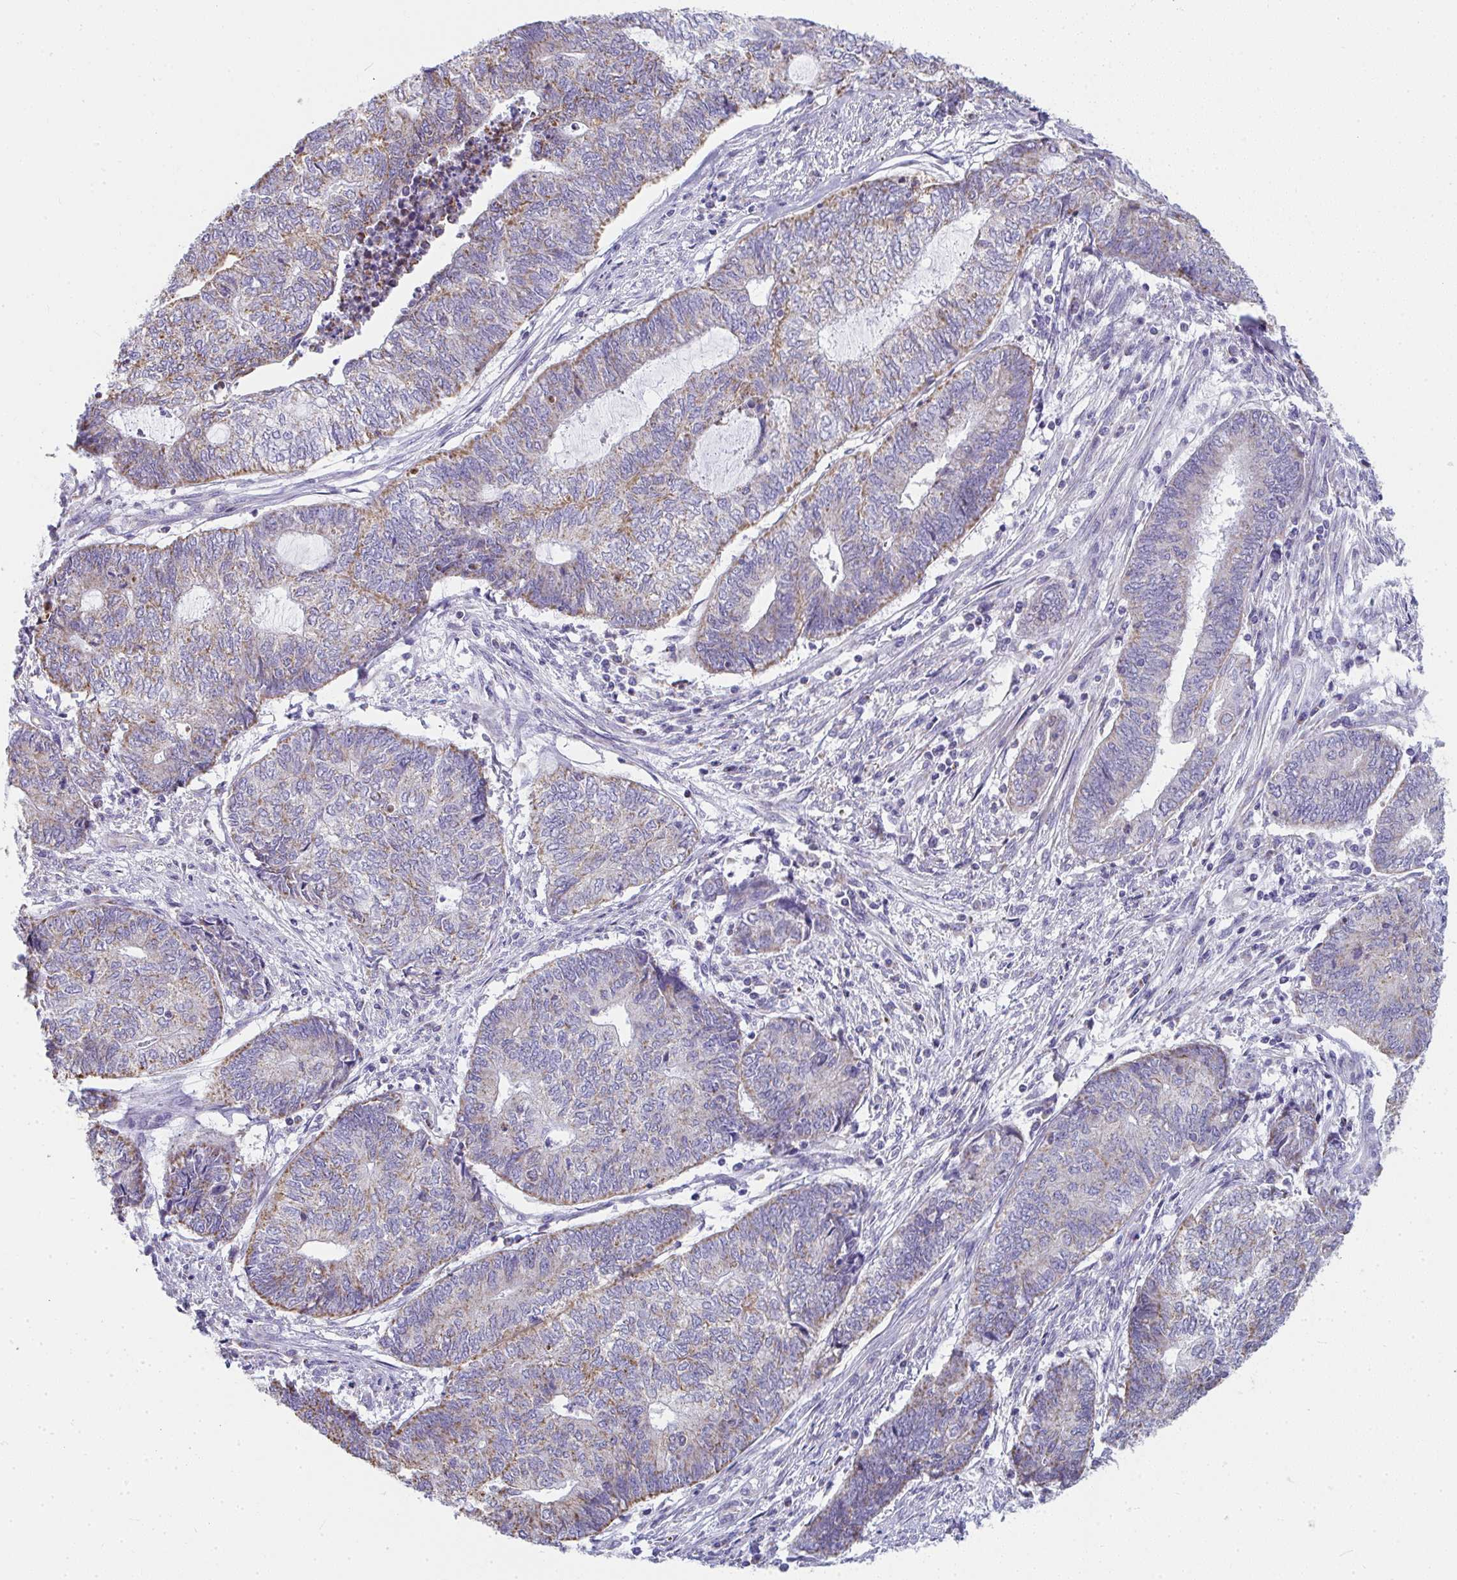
{"staining": {"intensity": "weak", "quantity": "25%-75%", "location": "cytoplasmic/membranous"}, "tissue": "endometrial cancer", "cell_type": "Tumor cells", "image_type": "cancer", "snomed": [{"axis": "morphology", "description": "Adenocarcinoma, NOS"}, {"axis": "topography", "description": "Uterus"}, {"axis": "topography", "description": "Endometrium"}], "caption": "Protein expression analysis of human endometrial cancer (adenocarcinoma) reveals weak cytoplasmic/membranous staining in about 25%-75% of tumor cells.", "gene": "SLC6A1", "patient": {"sex": "female", "age": 70}}